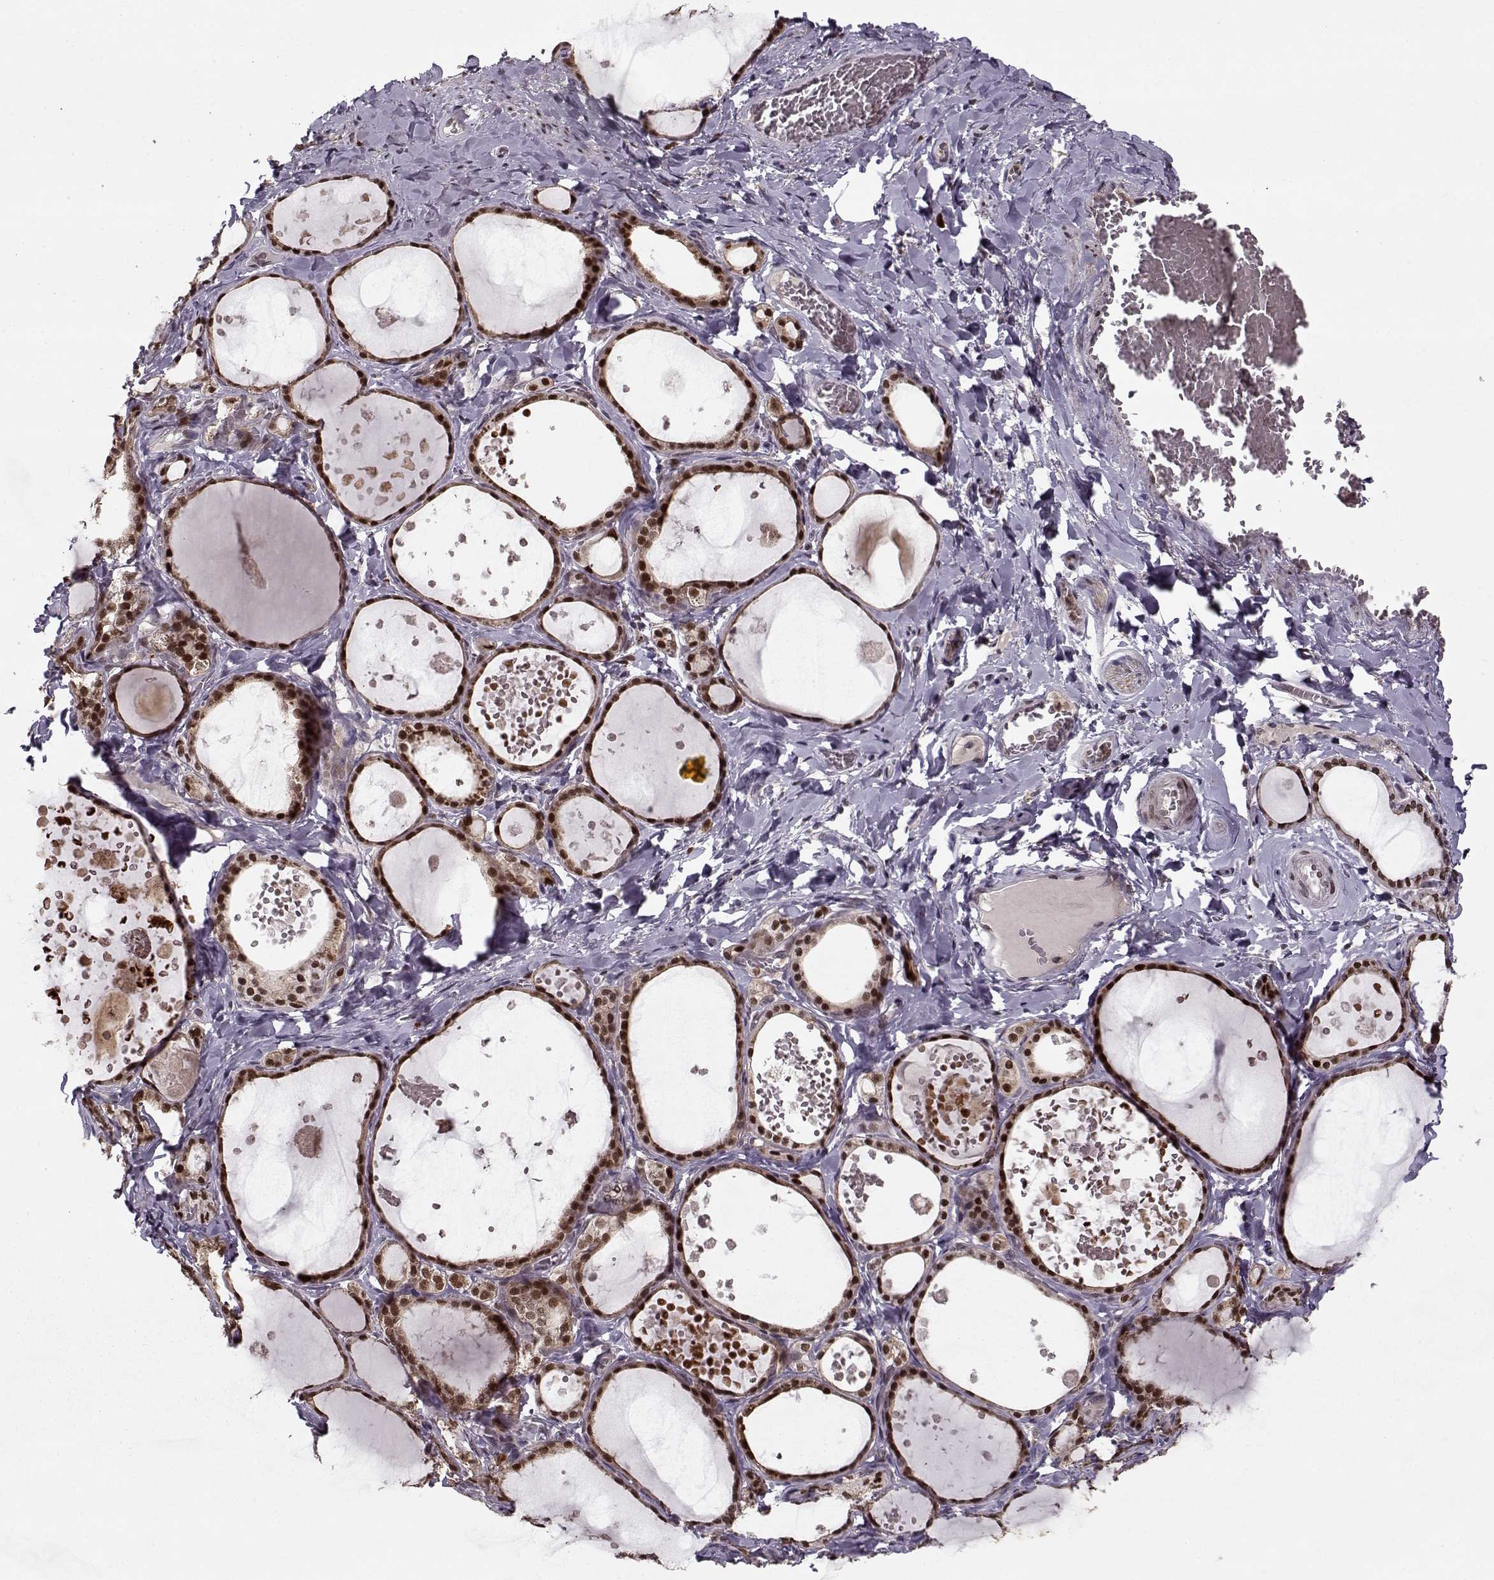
{"staining": {"intensity": "strong", "quantity": ">75%", "location": "nuclear"}, "tissue": "thyroid gland", "cell_type": "Glandular cells", "image_type": "normal", "snomed": [{"axis": "morphology", "description": "Normal tissue, NOS"}, {"axis": "topography", "description": "Thyroid gland"}], "caption": "This micrograph reveals benign thyroid gland stained with immunohistochemistry (IHC) to label a protein in brown. The nuclear of glandular cells show strong positivity for the protein. Nuclei are counter-stained blue.", "gene": "DENND4B", "patient": {"sex": "female", "age": 56}}